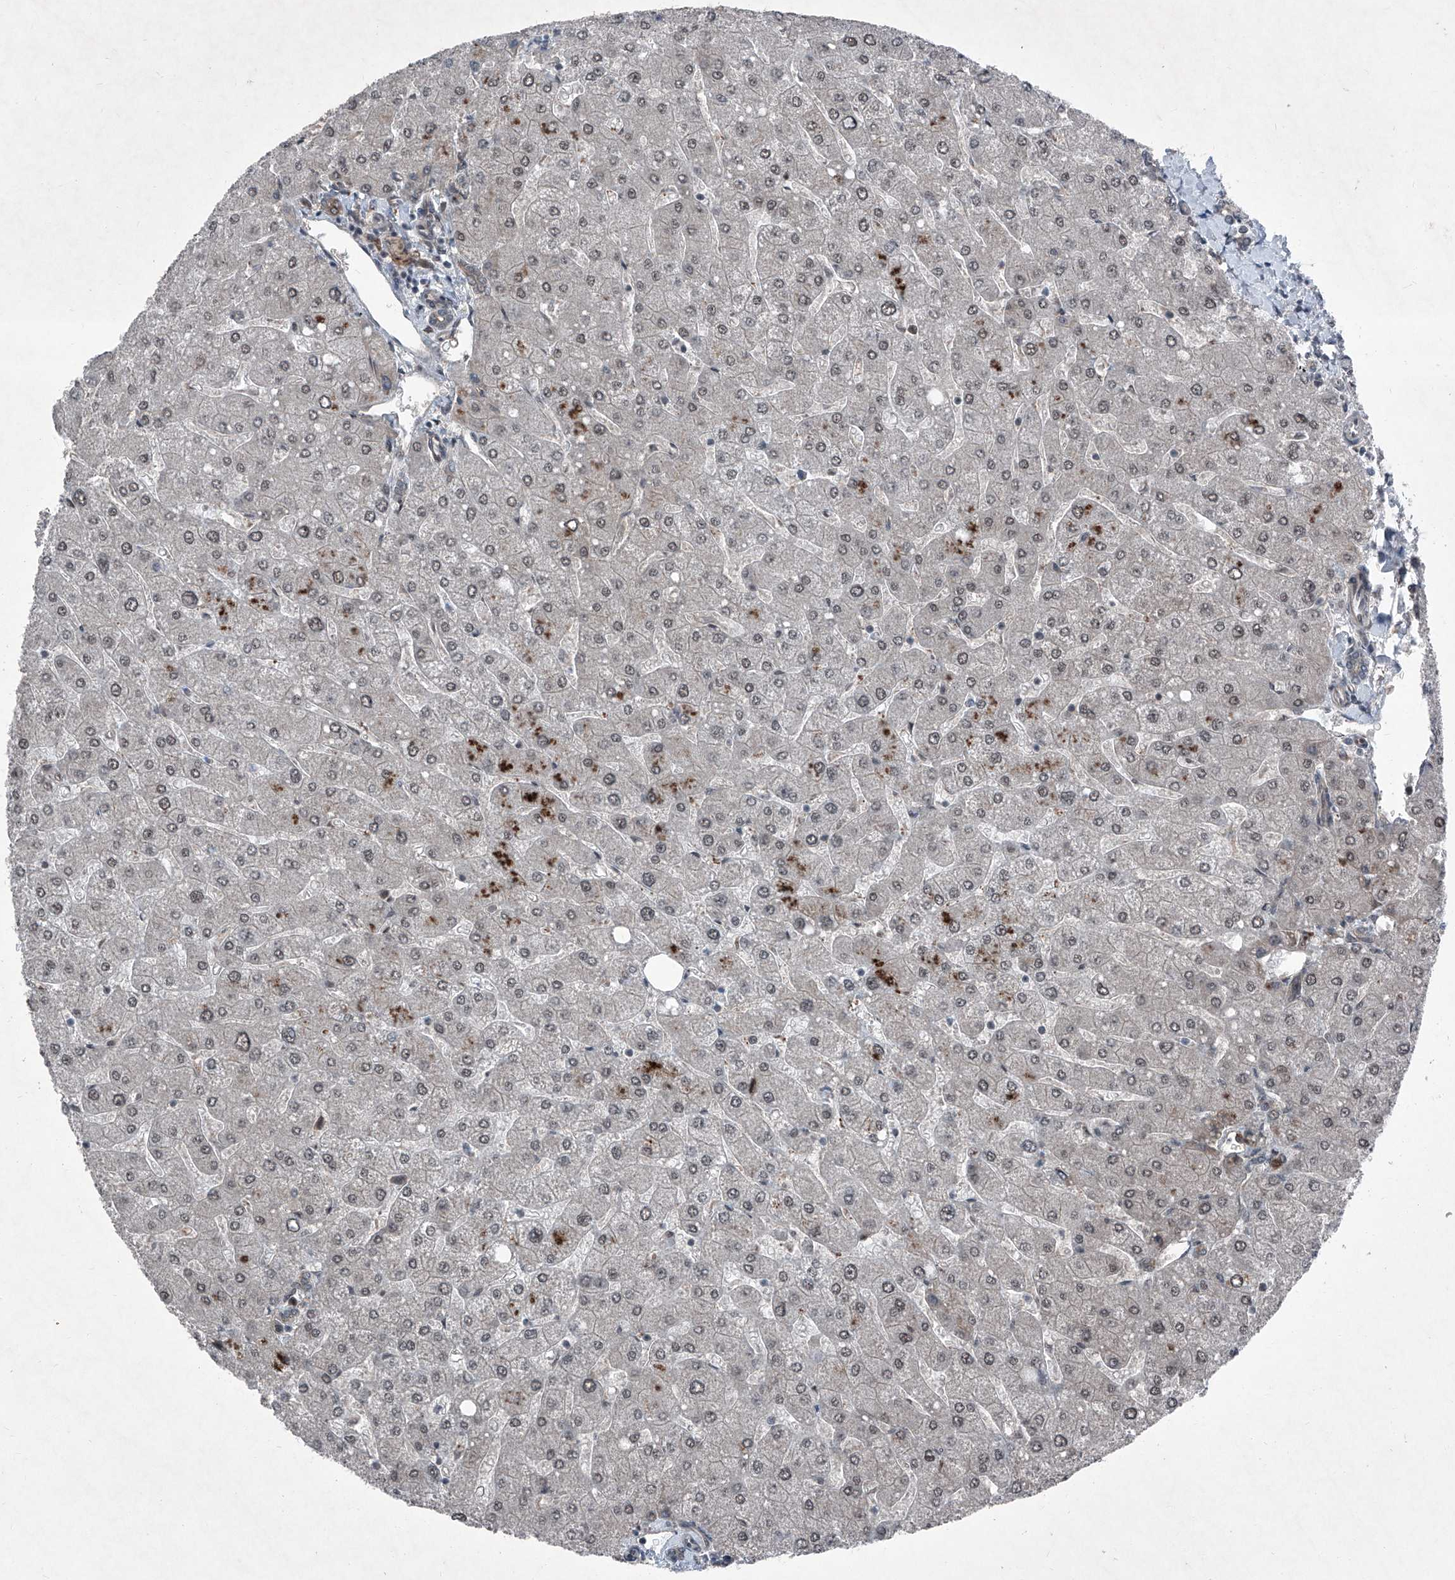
{"staining": {"intensity": "moderate", "quantity": "25%-75%", "location": "cytoplasmic/membranous"}, "tissue": "liver", "cell_type": "Cholangiocytes", "image_type": "normal", "snomed": [{"axis": "morphology", "description": "Normal tissue, NOS"}, {"axis": "topography", "description": "Liver"}], "caption": "Immunohistochemical staining of unremarkable human liver reveals medium levels of moderate cytoplasmic/membranous expression in approximately 25%-75% of cholangiocytes. The protein is shown in brown color, while the nuclei are stained blue.", "gene": "COA7", "patient": {"sex": "male", "age": 55}}